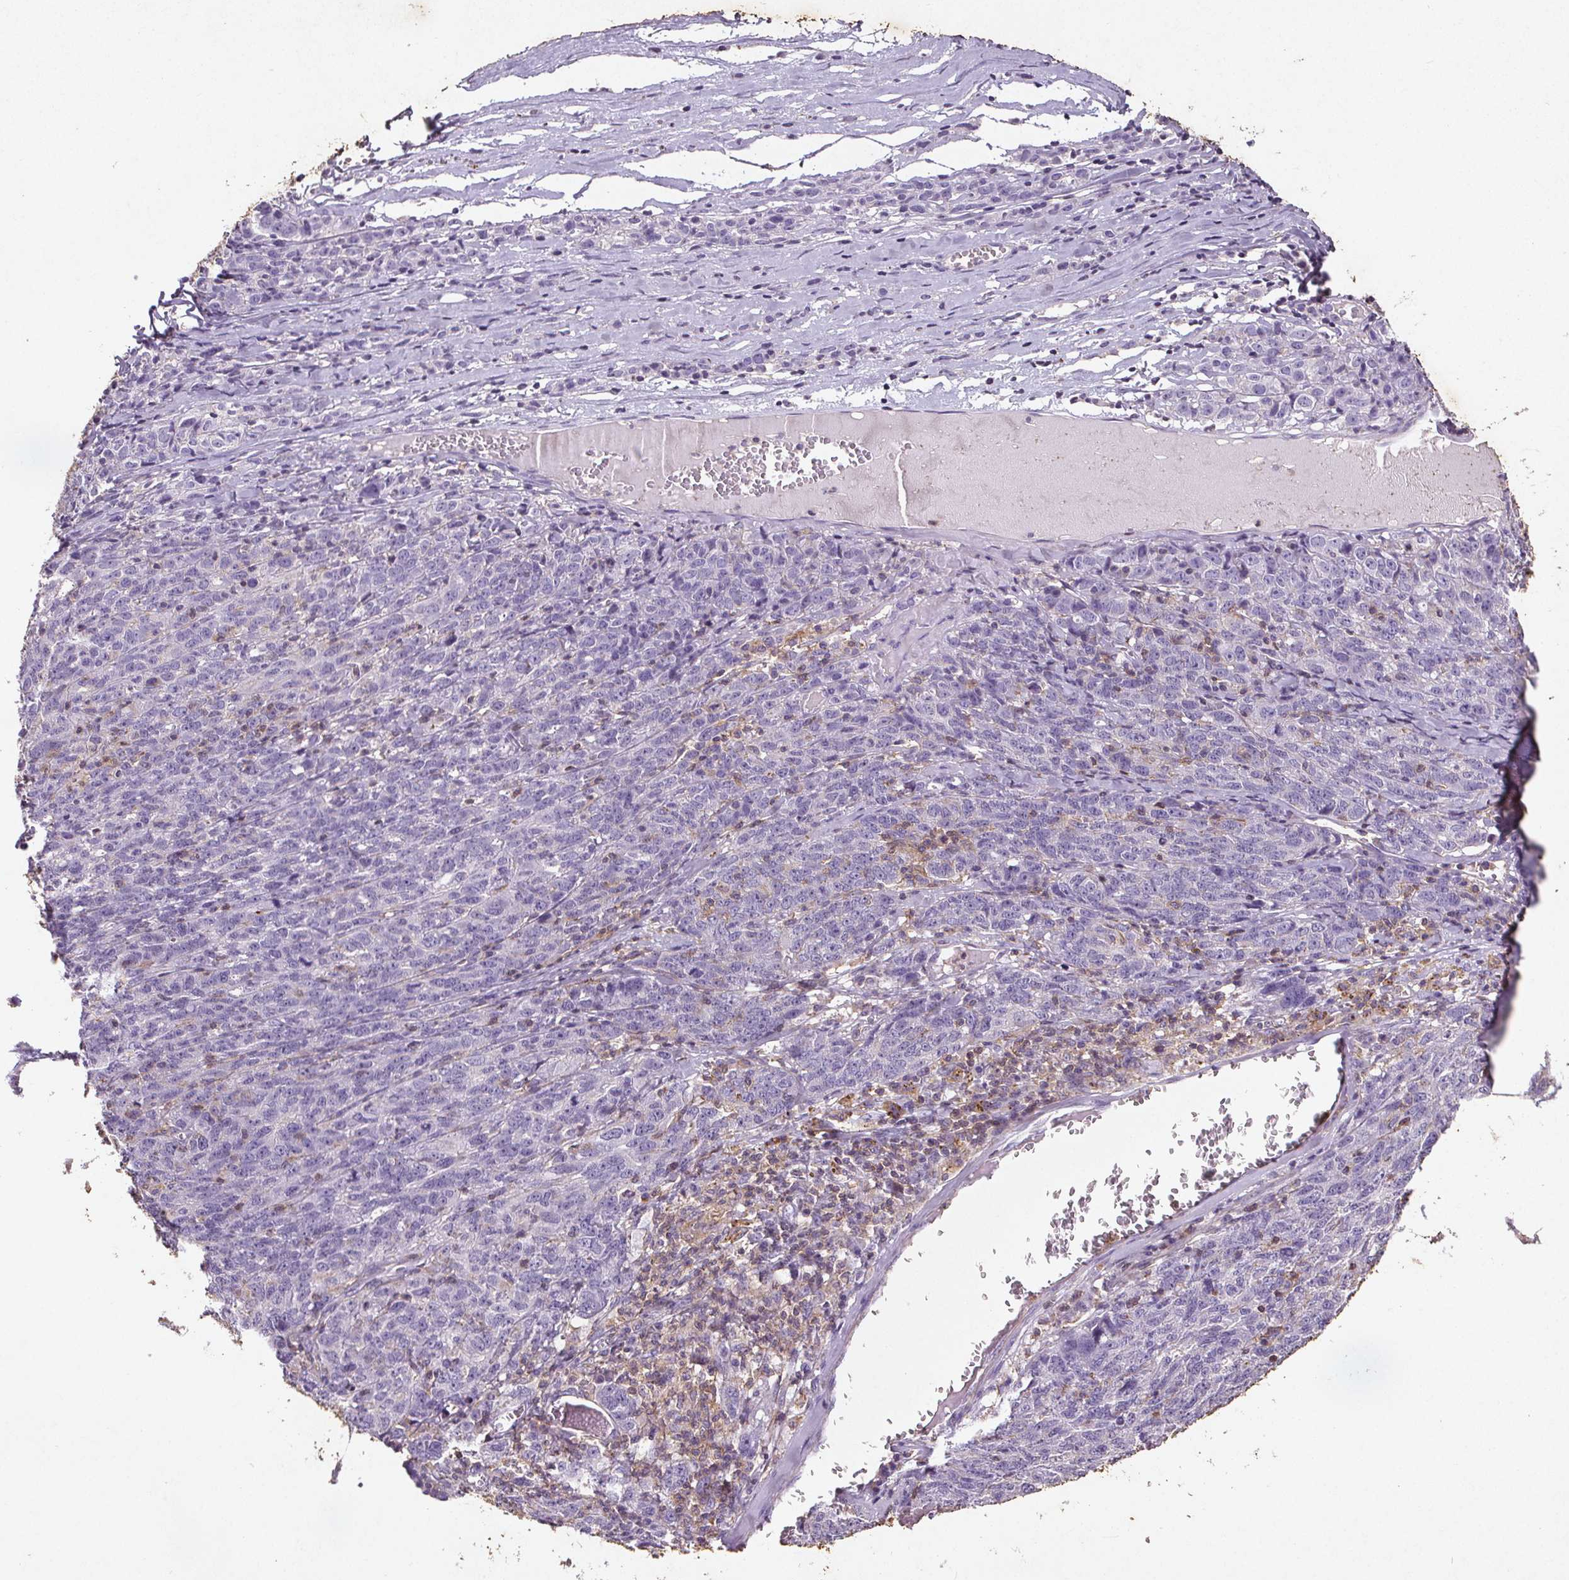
{"staining": {"intensity": "negative", "quantity": "none", "location": "none"}, "tissue": "ovarian cancer", "cell_type": "Tumor cells", "image_type": "cancer", "snomed": [{"axis": "morphology", "description": "Cystadenocarcinoma, serous, NOS"}, {"axis": "topography", "description": "Ovary"}], "caption": "A photomicrograph of serous cystadenocarcinoma (ovarian) stained for a protein exhibits no brown staining in tumor cells.", "gene": "C19orf84", "patient": {"sex": "female", "age": 71}}